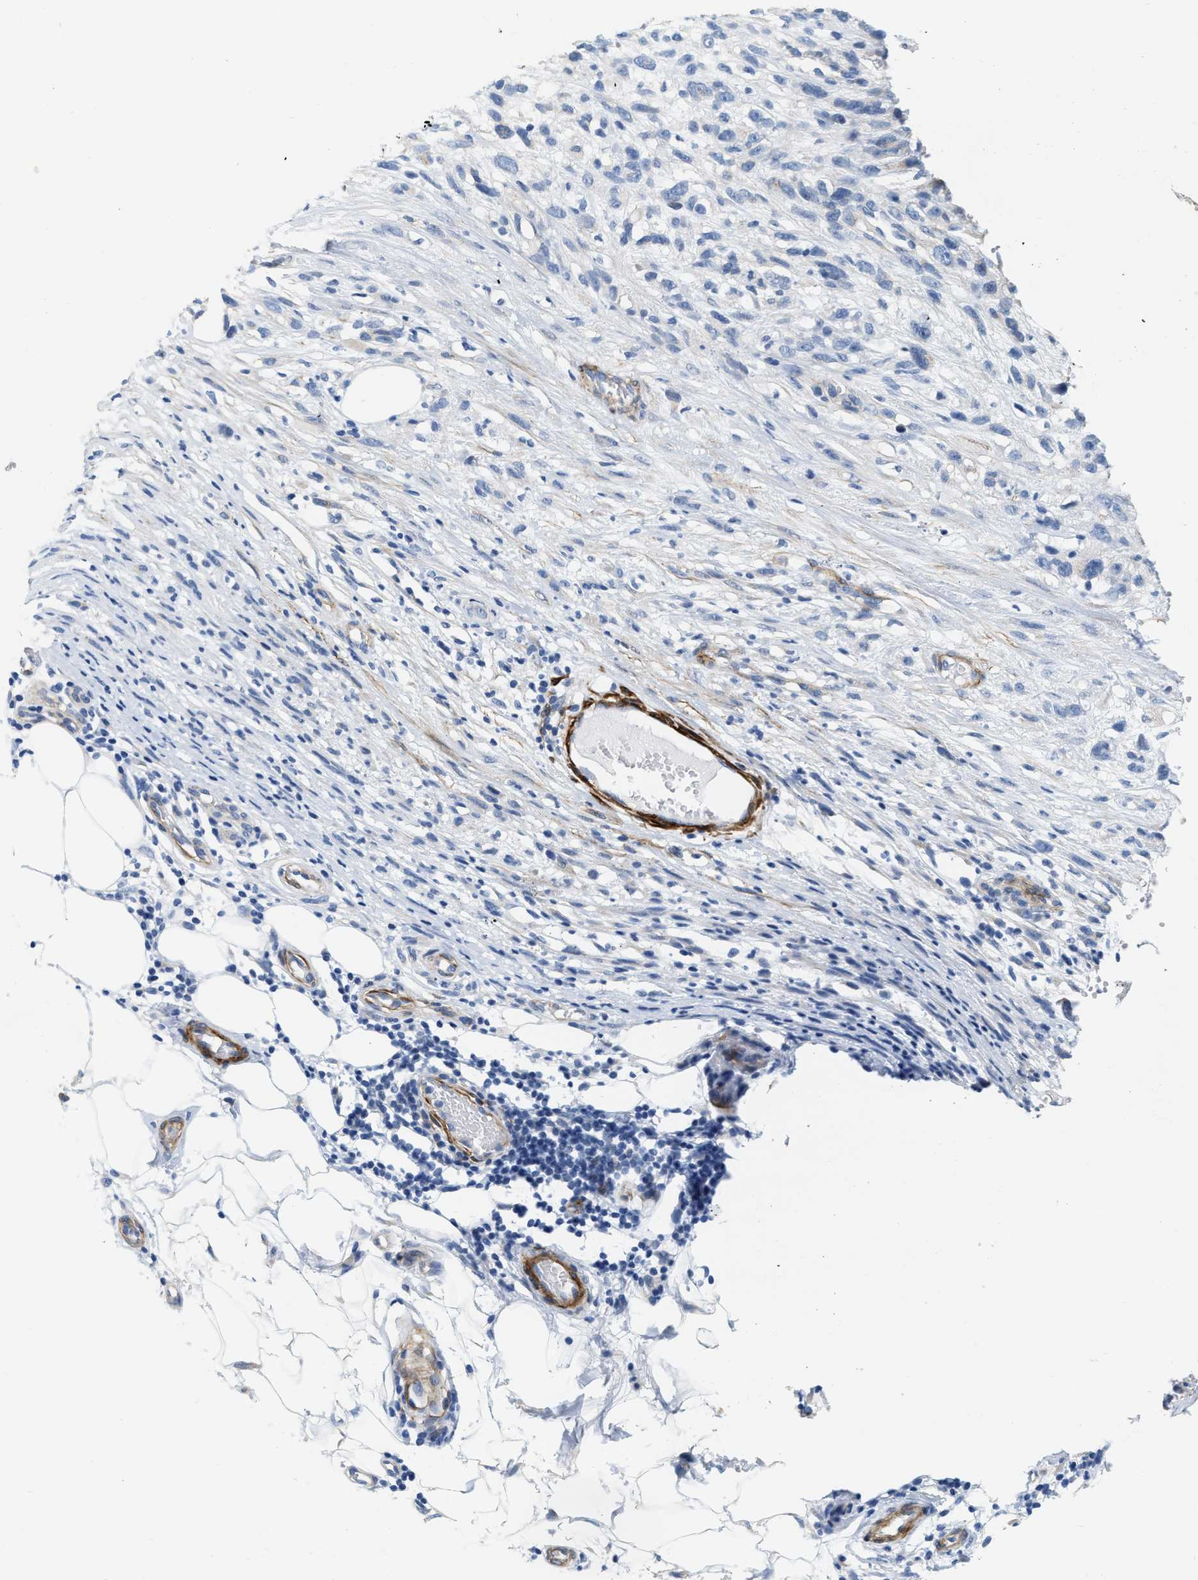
{"staining": {"intensity": "negative", "quantity": "none", "location": "none"}, "tissue": "melanoma", "cell_type": "Tumor cells", "image_type": "cancer", "snomed": [{"axis": "morphology", "description": "Malignant melanoma, NOS"}, {"axis": "topography", "description": "Skin"}], "caption": "IHC photomicrograph of human melanoma stained for a protein (brown), which exhibits no positivity in tumor cells.", "gene": "TAGLN", "patient": {"sex": "female", "age": 55}}